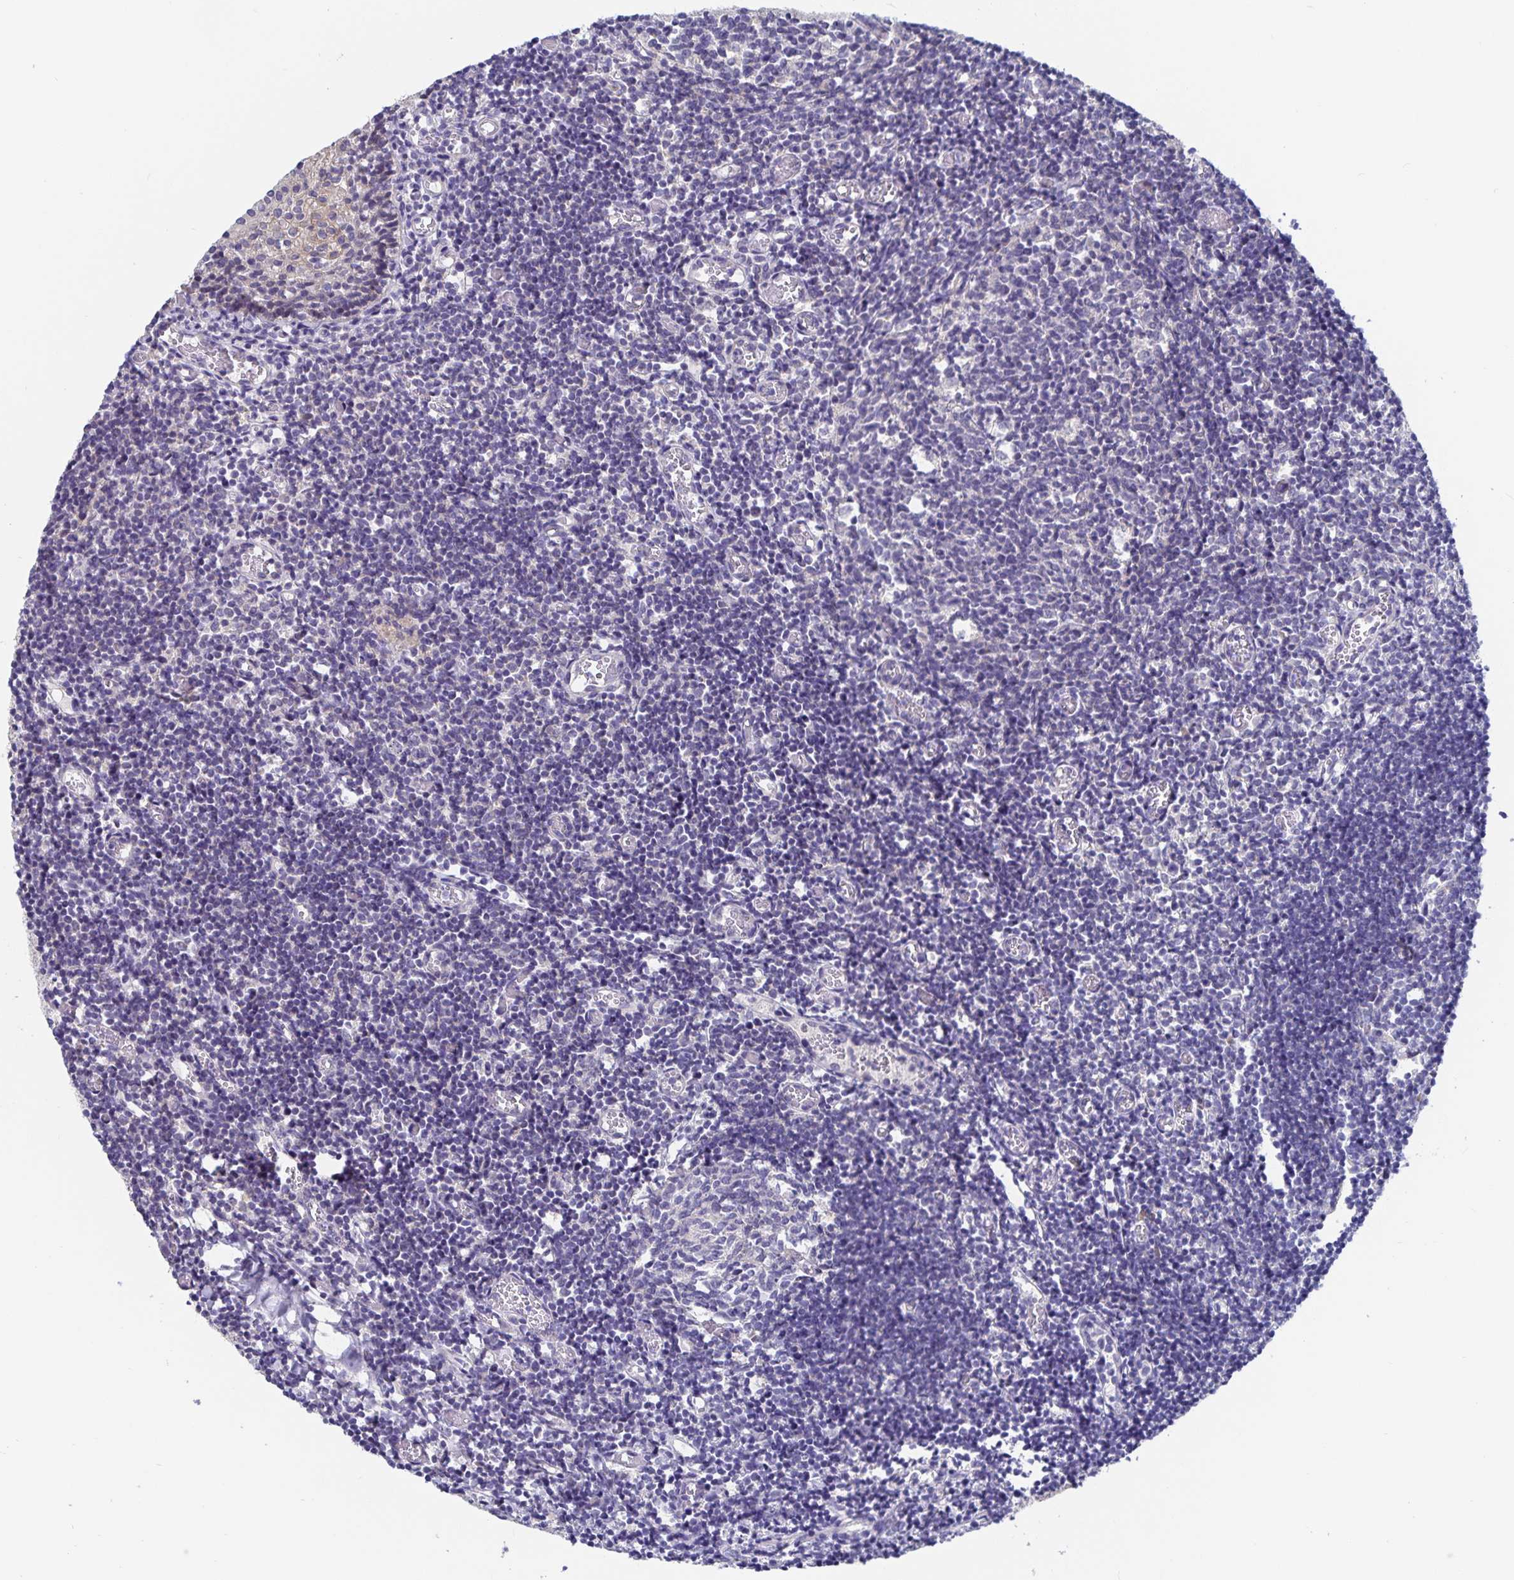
{"staining": {"intensity": "negative", "quantity": "none", "location": "none"}, "tissue": "tonsil", "cell_type": "Germinal center cells", "image_type": "normal", "snomed": [{"axis": "morphology", "description": "Normal tissue, NOS"}, {"axis": "topography", "description": "Tonsil"}], "caption": "A histopathology image of tonsil stained for a protein reveals no brown staining in germinal center cells. (DAB IHC visualized using brightfield microscopy, high magnification).", "gene": "ZIK1", "patient": {"sex": "female", "age": 10}}